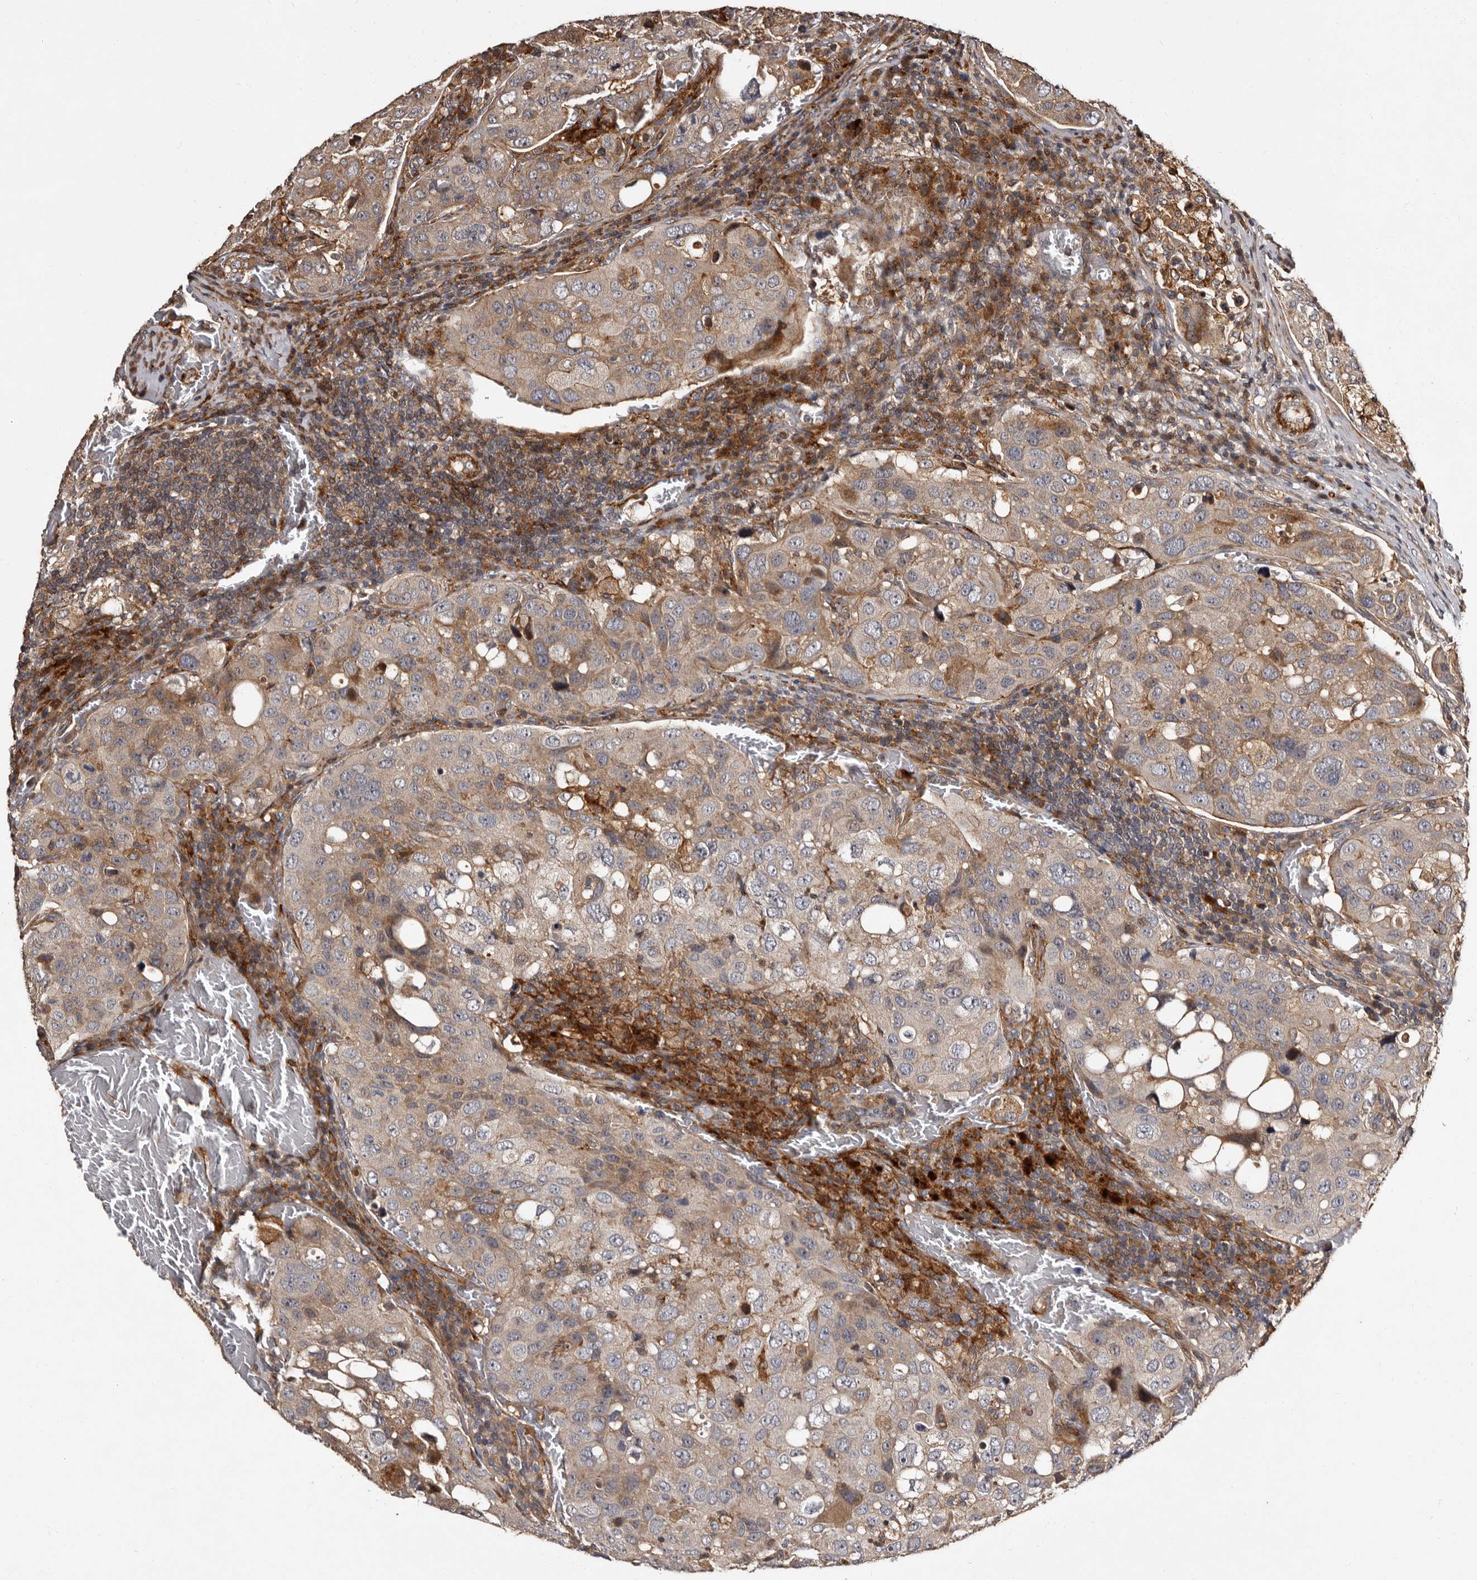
{"staining": {"intensity": "weak", "quantity": "25%-75%", "location": "cytoplasmic/membranous"}, "tissue": "urothelial cancer", "cell_type": "Tumor cells", "image_type": "cancer", "snomed": [{"axis": "morphology", "description": "Urothelial carcinoma, High grade"}, {"axis": "topography", "description": "Lymph node"}, {"axis": "topography", "description": "Urinary bladder"}], "caption": "Immunohistochemistry (IHC) staining of urothelial cancer, which shows low levels of weak cytoplasmic/membranous positivity in approximately 25%-75% of tumor cells indicating weak cytoplasmic/membranous protein positivity. The staining was performed using DAB (3,3'-diaminobenzidine) (brown) for protein detection and nuclei were counterstained in hematoxylin (blue).", "gene": "PRKD3", "patient": {"sex": "male", "age": 51}}